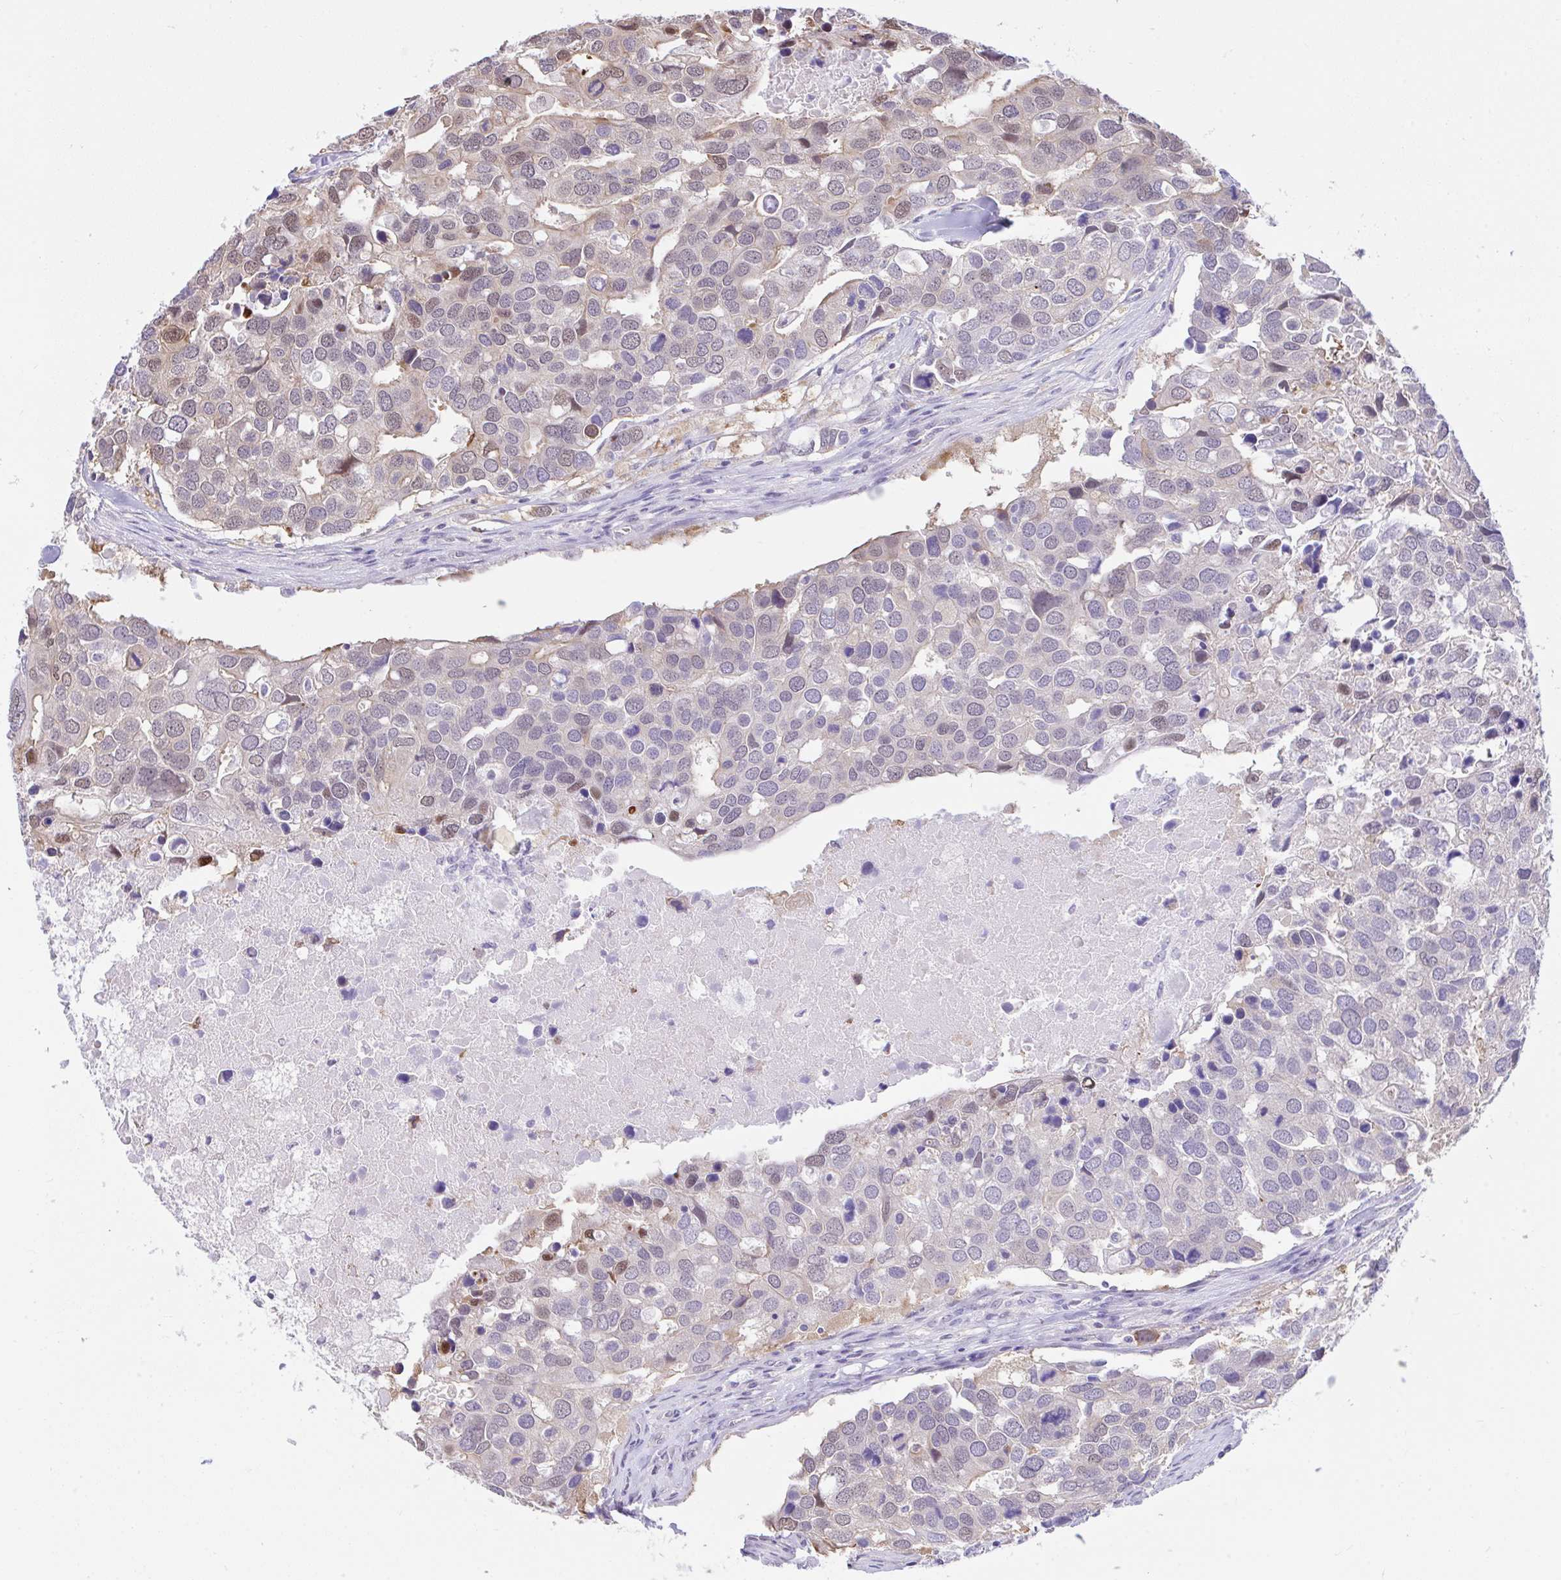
{"staining": {"intensity": "weak", "quantity": "<25%", "location": "nuclear"}, "tissue": "breast cancer", "cell_type": "Tumor cells", "image_type": "cancer", "snomed": [{"axis": "morphology", "description": "Duct carcinoma"}, {"axis": "topography", "description": "Breast"}], "caption": "Photomicrograph shows no significant protein expression in tumor cells of invasive ductal carcinoma (breast).", "gene": "ZNF485", "patient": {"sex": "female", "age": 83}}